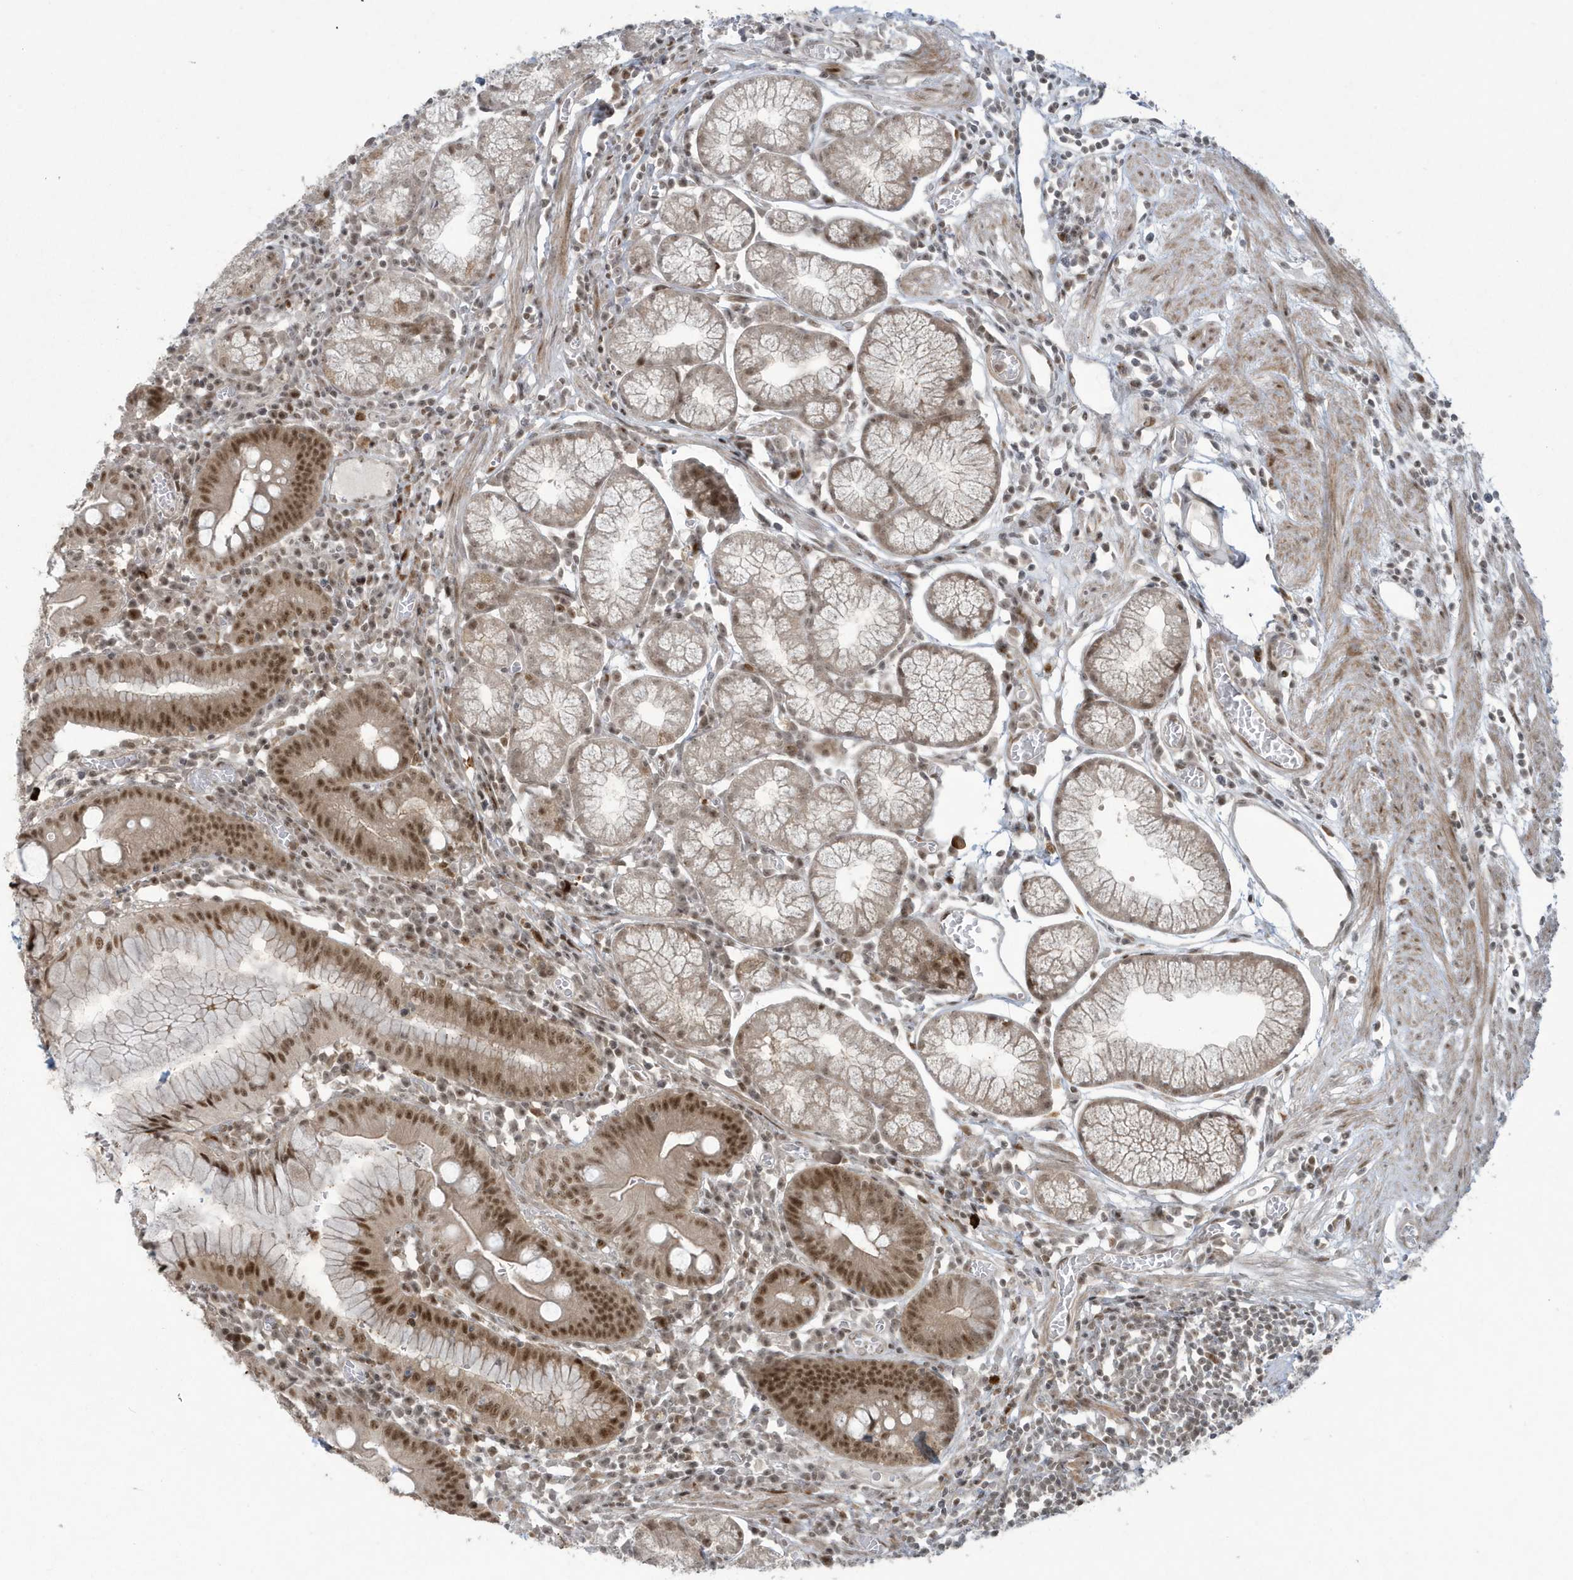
{"staining": {"intensity": "strong", "quantity": "25%-75%", "location": "nuclear"}, "tissue": "stomach", "cell_type": "Glandular cells", "image_type": "normal", "snomed": [{"axis": "morphology", "description": "Normal tissue, NOS"}, {"axis": "topography", "description": "Stomach"}], "caption": "High-magnification brightfield microscopy of unremarkable stomach stained with DAB (3,3'-diaminobenzidine) (brown) and counterstained with hematoxylin (blue). glandular cells exhibit strong nuclear positivity is seen in approximately25%-75% of cells.", "gene": "C1orf52", "patient": {"sex": "male", "age": 55}}